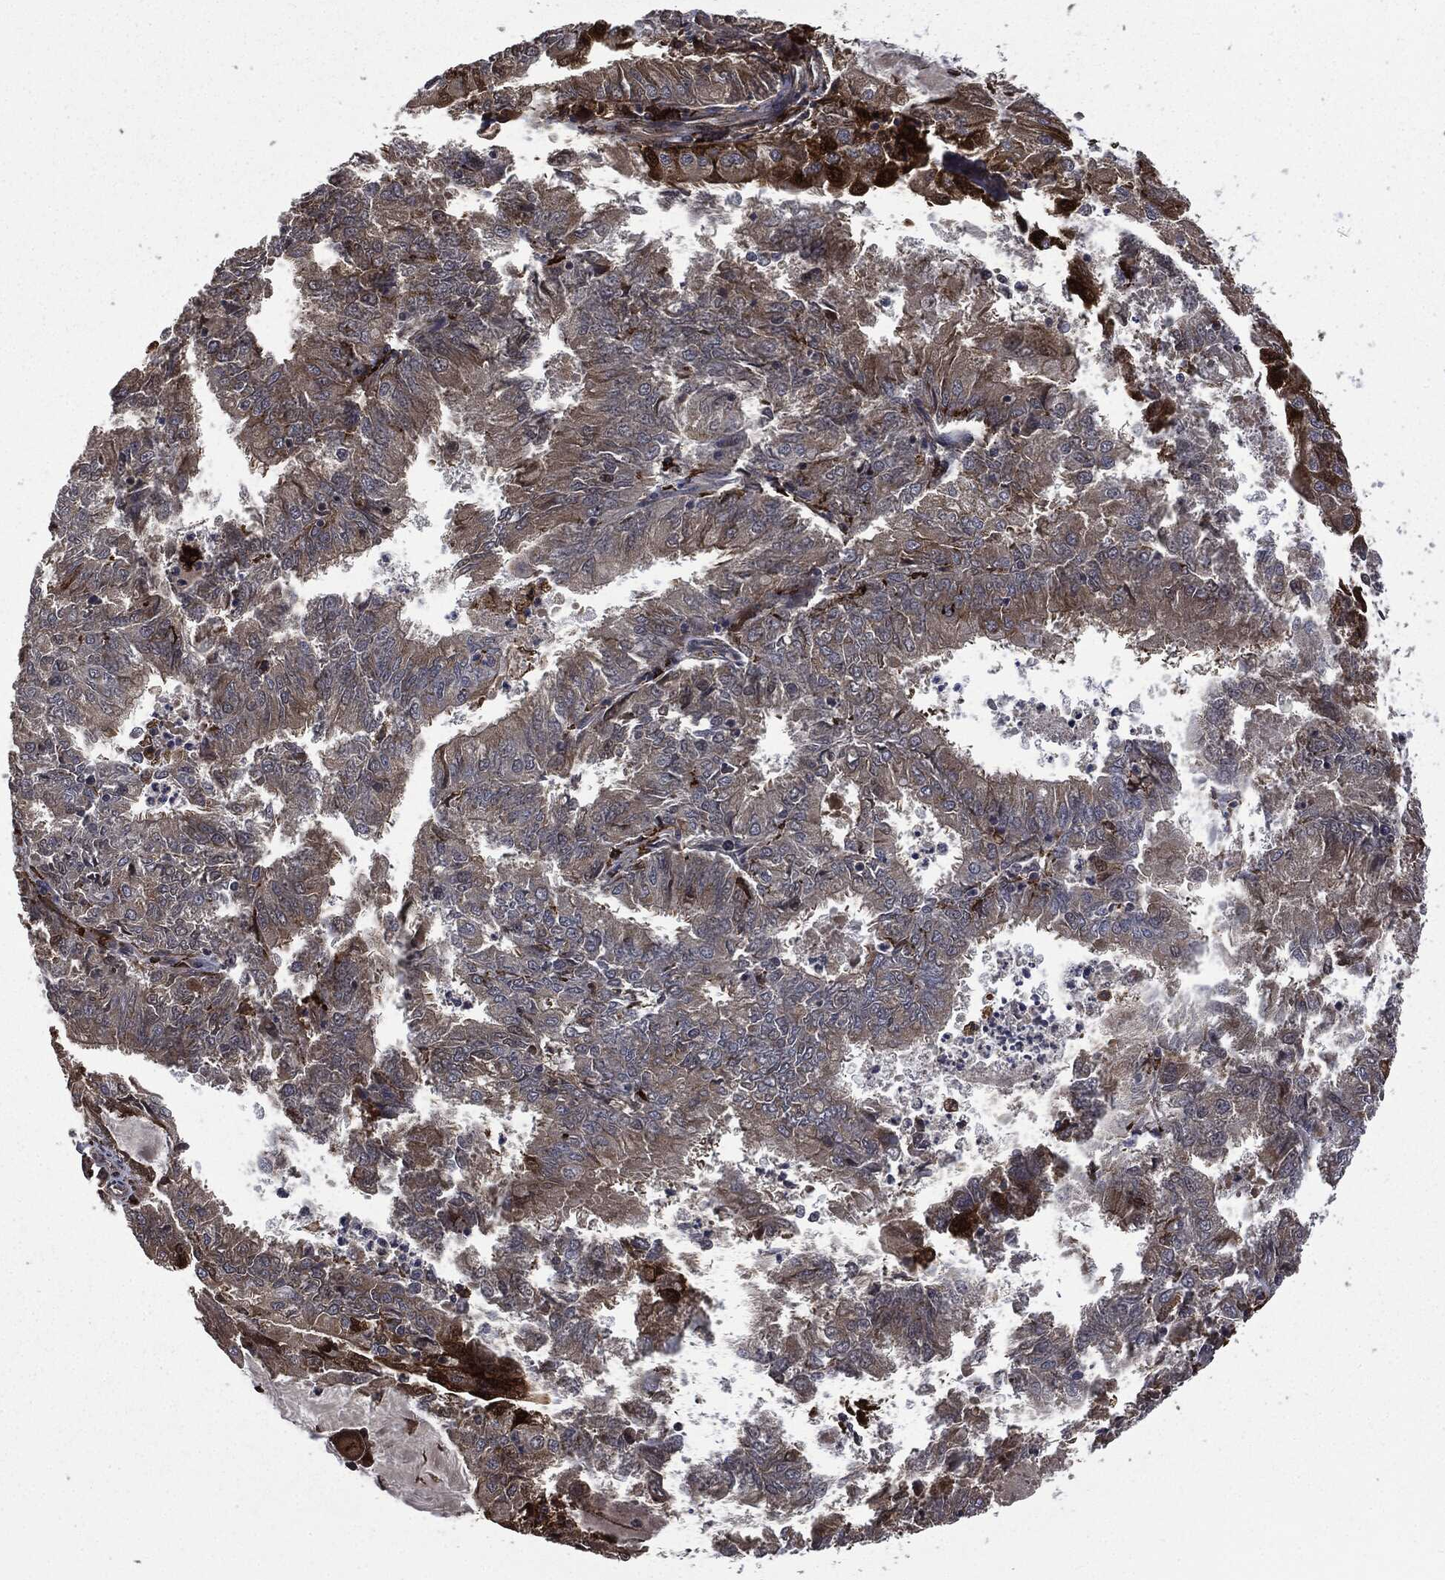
{"staining": {"intensity": "moderate", "quantity": "25%-75%", "location": "cytoplasmic/membranous"}, "tissue": "endometrial cancer", "cell_type": "Tumor cells", "image_type": "cancer", "snomed": [{"axis": "morphology", "description": "Adenocarcinoma, NOS"}, {"axis": "topography", "description": "Endometrium"}], "caption": "Protein staining of adenocarcinoma (endometrial) tissue displays moderate cytoplasmic/membranous positivity in approximately 25%-75% of tumor cells. The staining was performed using DAB (3,3'-diaminobenzidine) to visualize the protein expression in brown, while the nuclei were stained in blue with hematoxylin (Magnification: 20x).", "gene": "CRABP2", "patient": {"sex": "female", "age": 57}}